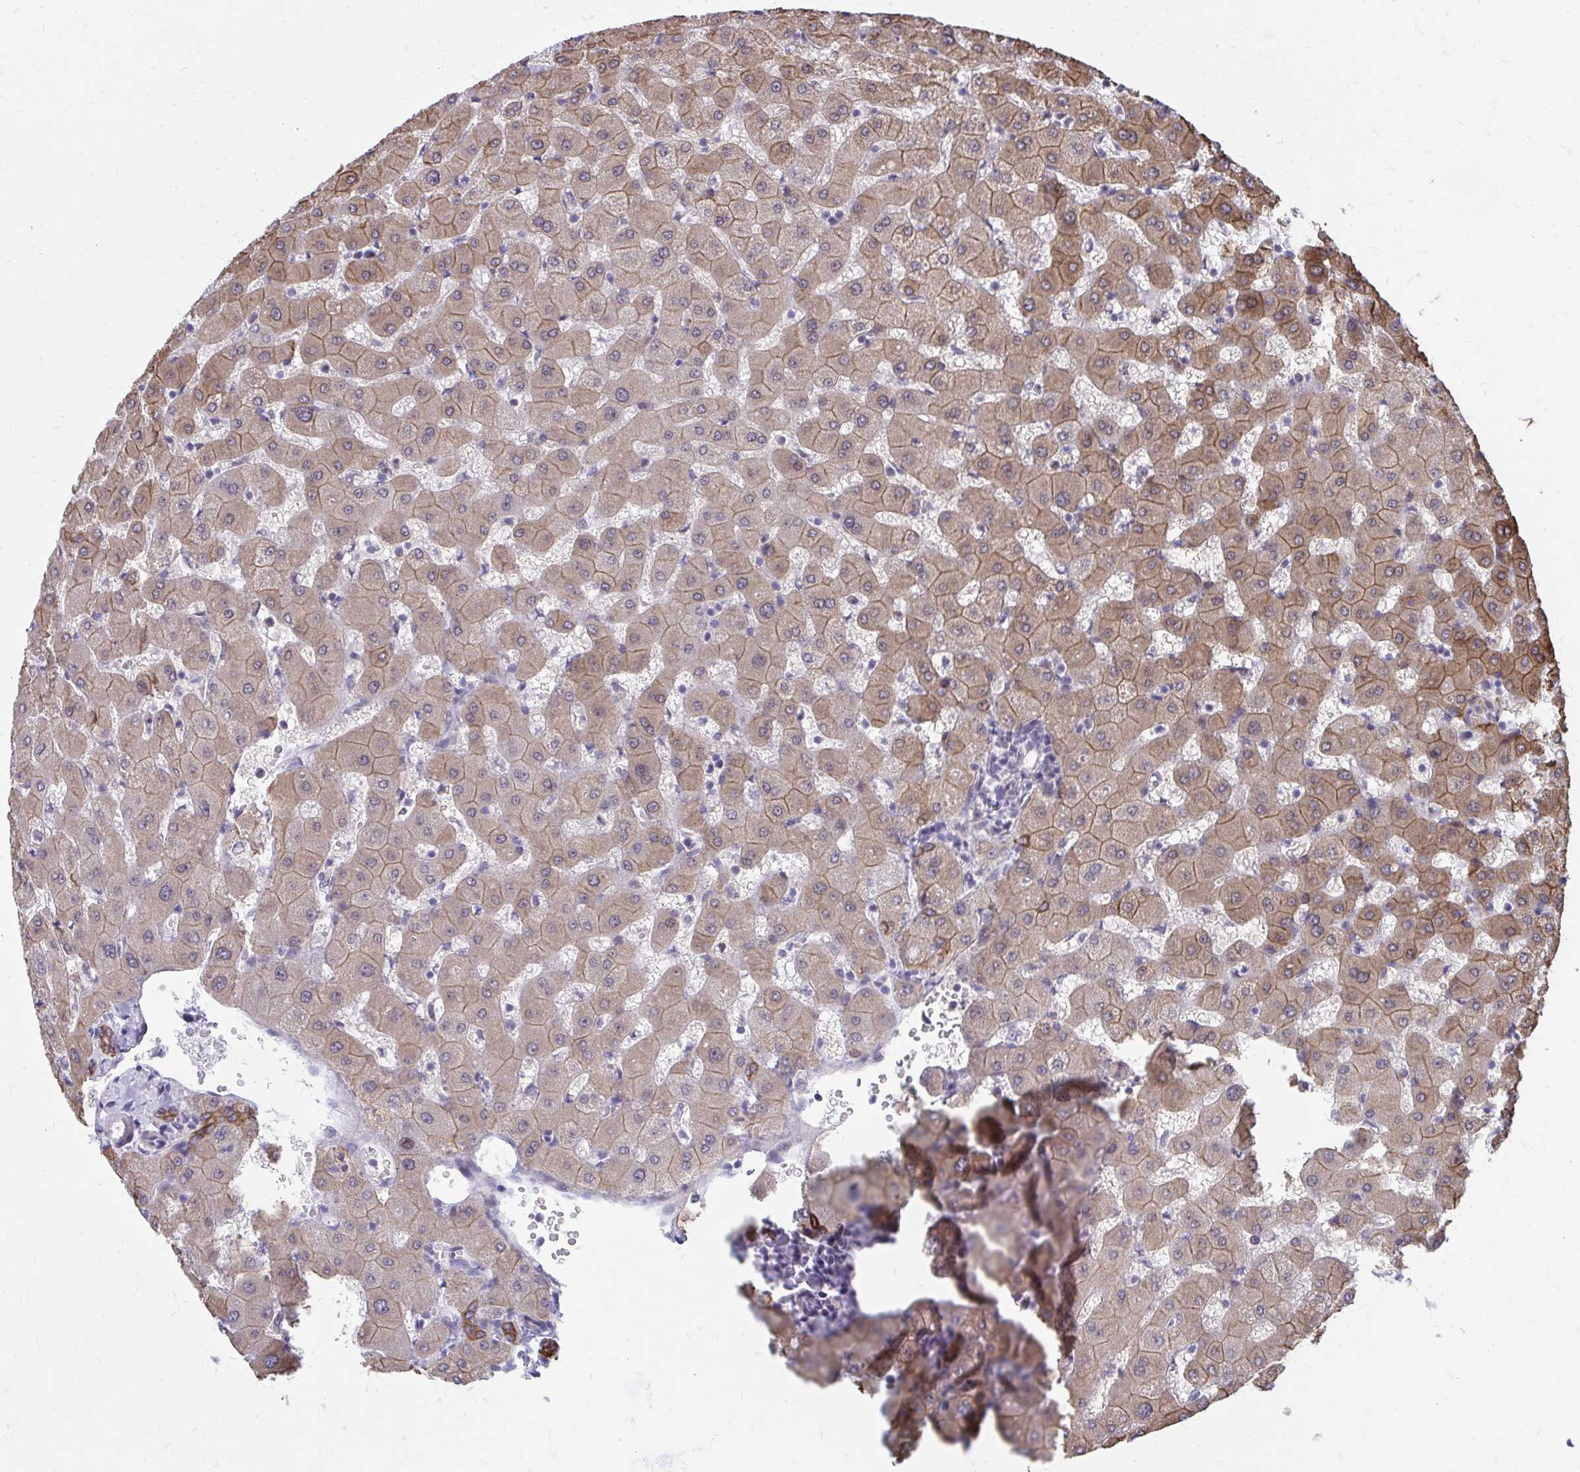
{"staining": {"intensity": "strong", "quantity": ">75%", "location": "cytoplasmic/membranous"}, "tissue": "liver", "cell_type": "Cholangiocytes", "image_type": "normal", "snomed": [{"axis": "morphology", "description": "Normal tissue, NOS"}, {"axis": "topography", "description": "Liver"}], "caption": "IHC micrograph of unremarkable human liver stained for a protein (brown), which demonstrates high levels of strong cytoplasmic/membranous staining in approximately >75% of cholangiocytes.", "gene": "ANKRD30B", "patient": {"sex": "female", "age": 63}}